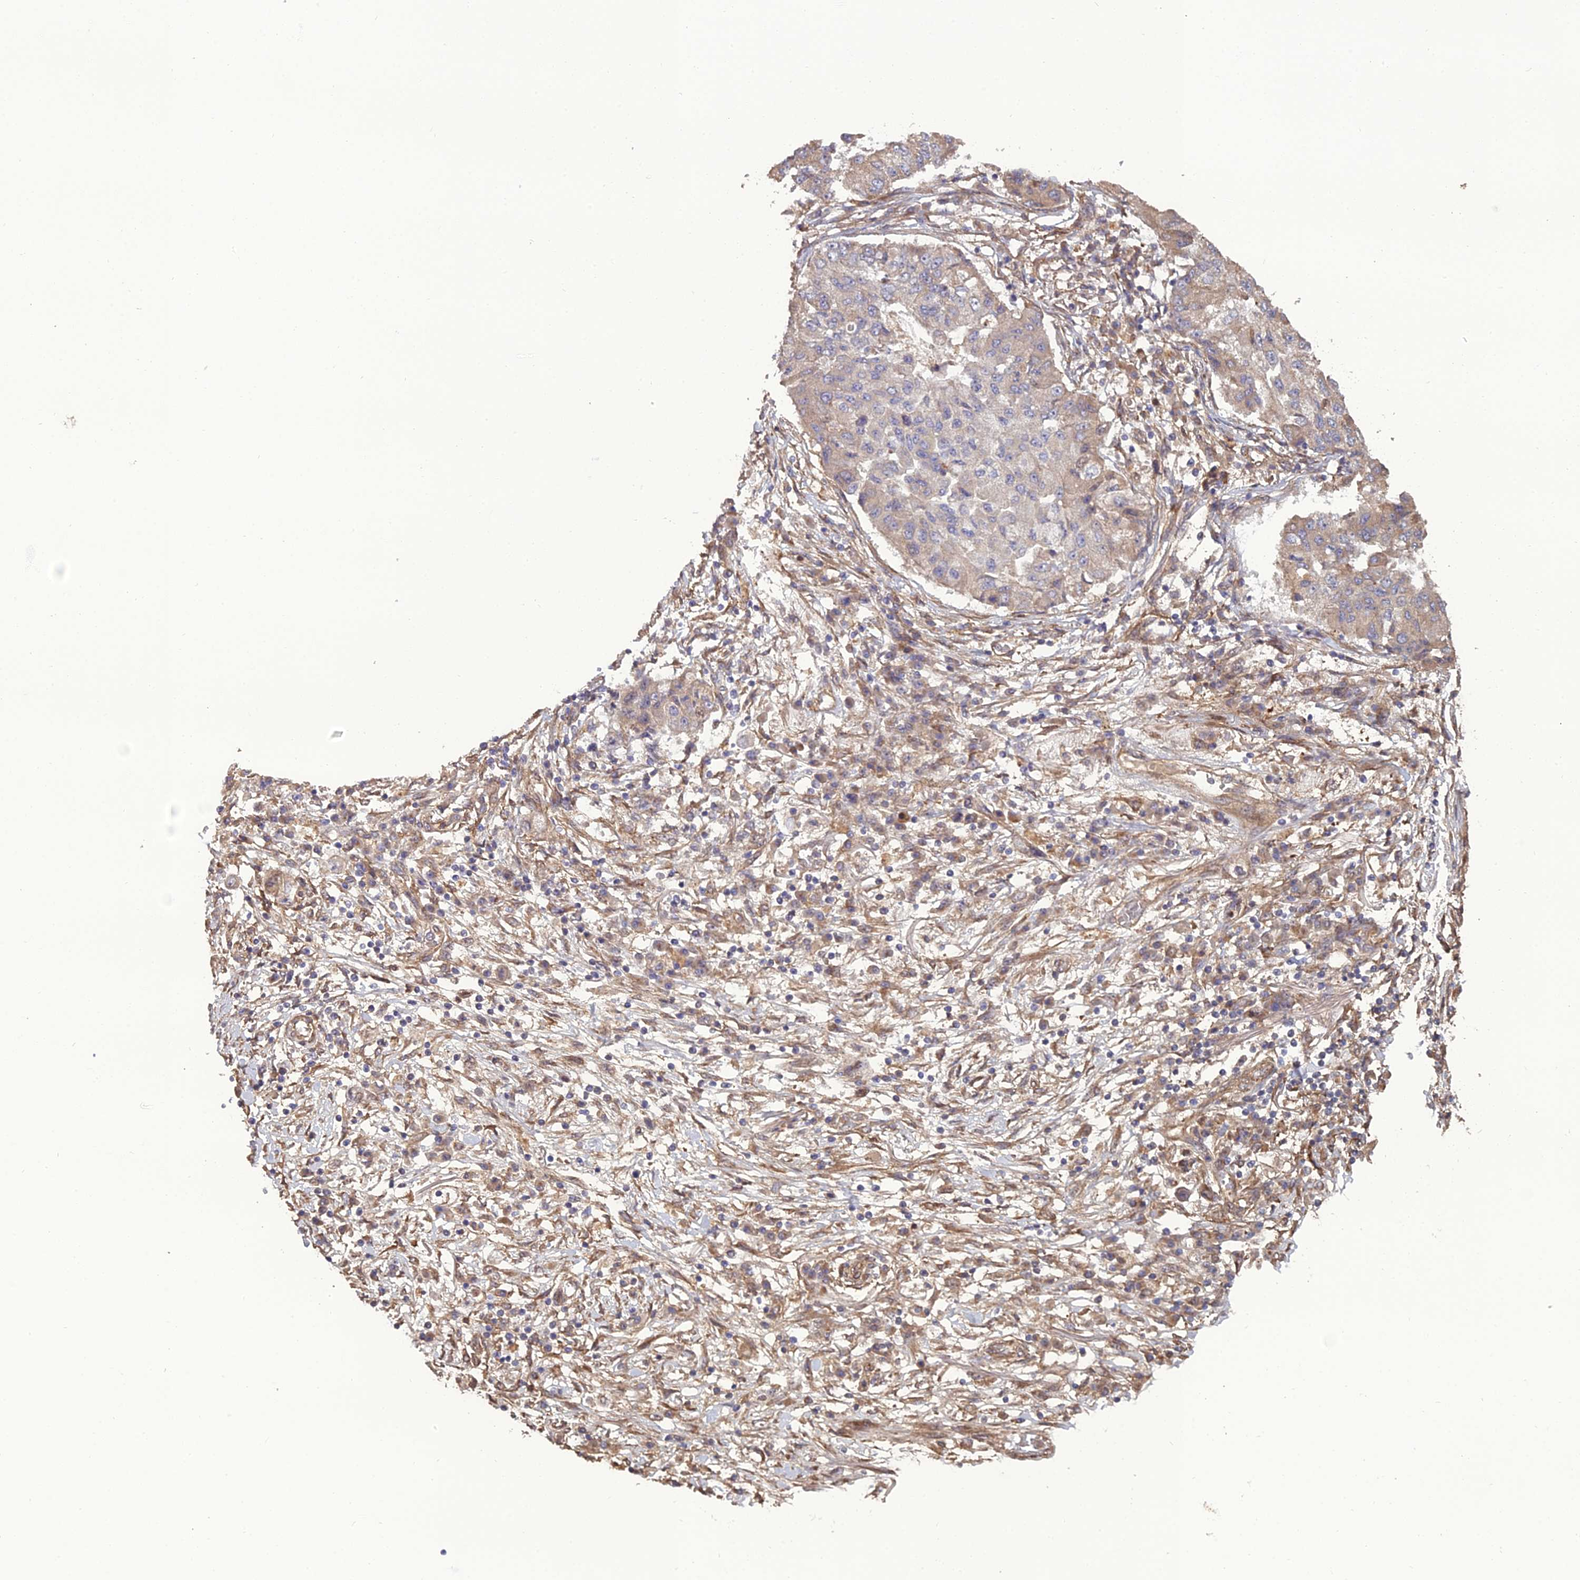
{"staining": {"intensity": "moderate", "quantity": "<25%", "location": "cytoplasmic/membranous"}, "tissue": "lung cancer", "cell_type": "Tumor cells", "image_type": "cancer", "snomed": [{"axis": "morphology", "description": "Squamous cell carcinoma, NOS"}, {"axis": "topography", "description": "Lung"}], "caption": "Lung squamous cell carcinoma stained for a protein exhibits moderate cytoplasmic/membranous positivity in tumor cells.", "gene": "ATP6V0A2", "patient": {"sex": "male", "age": 74}}